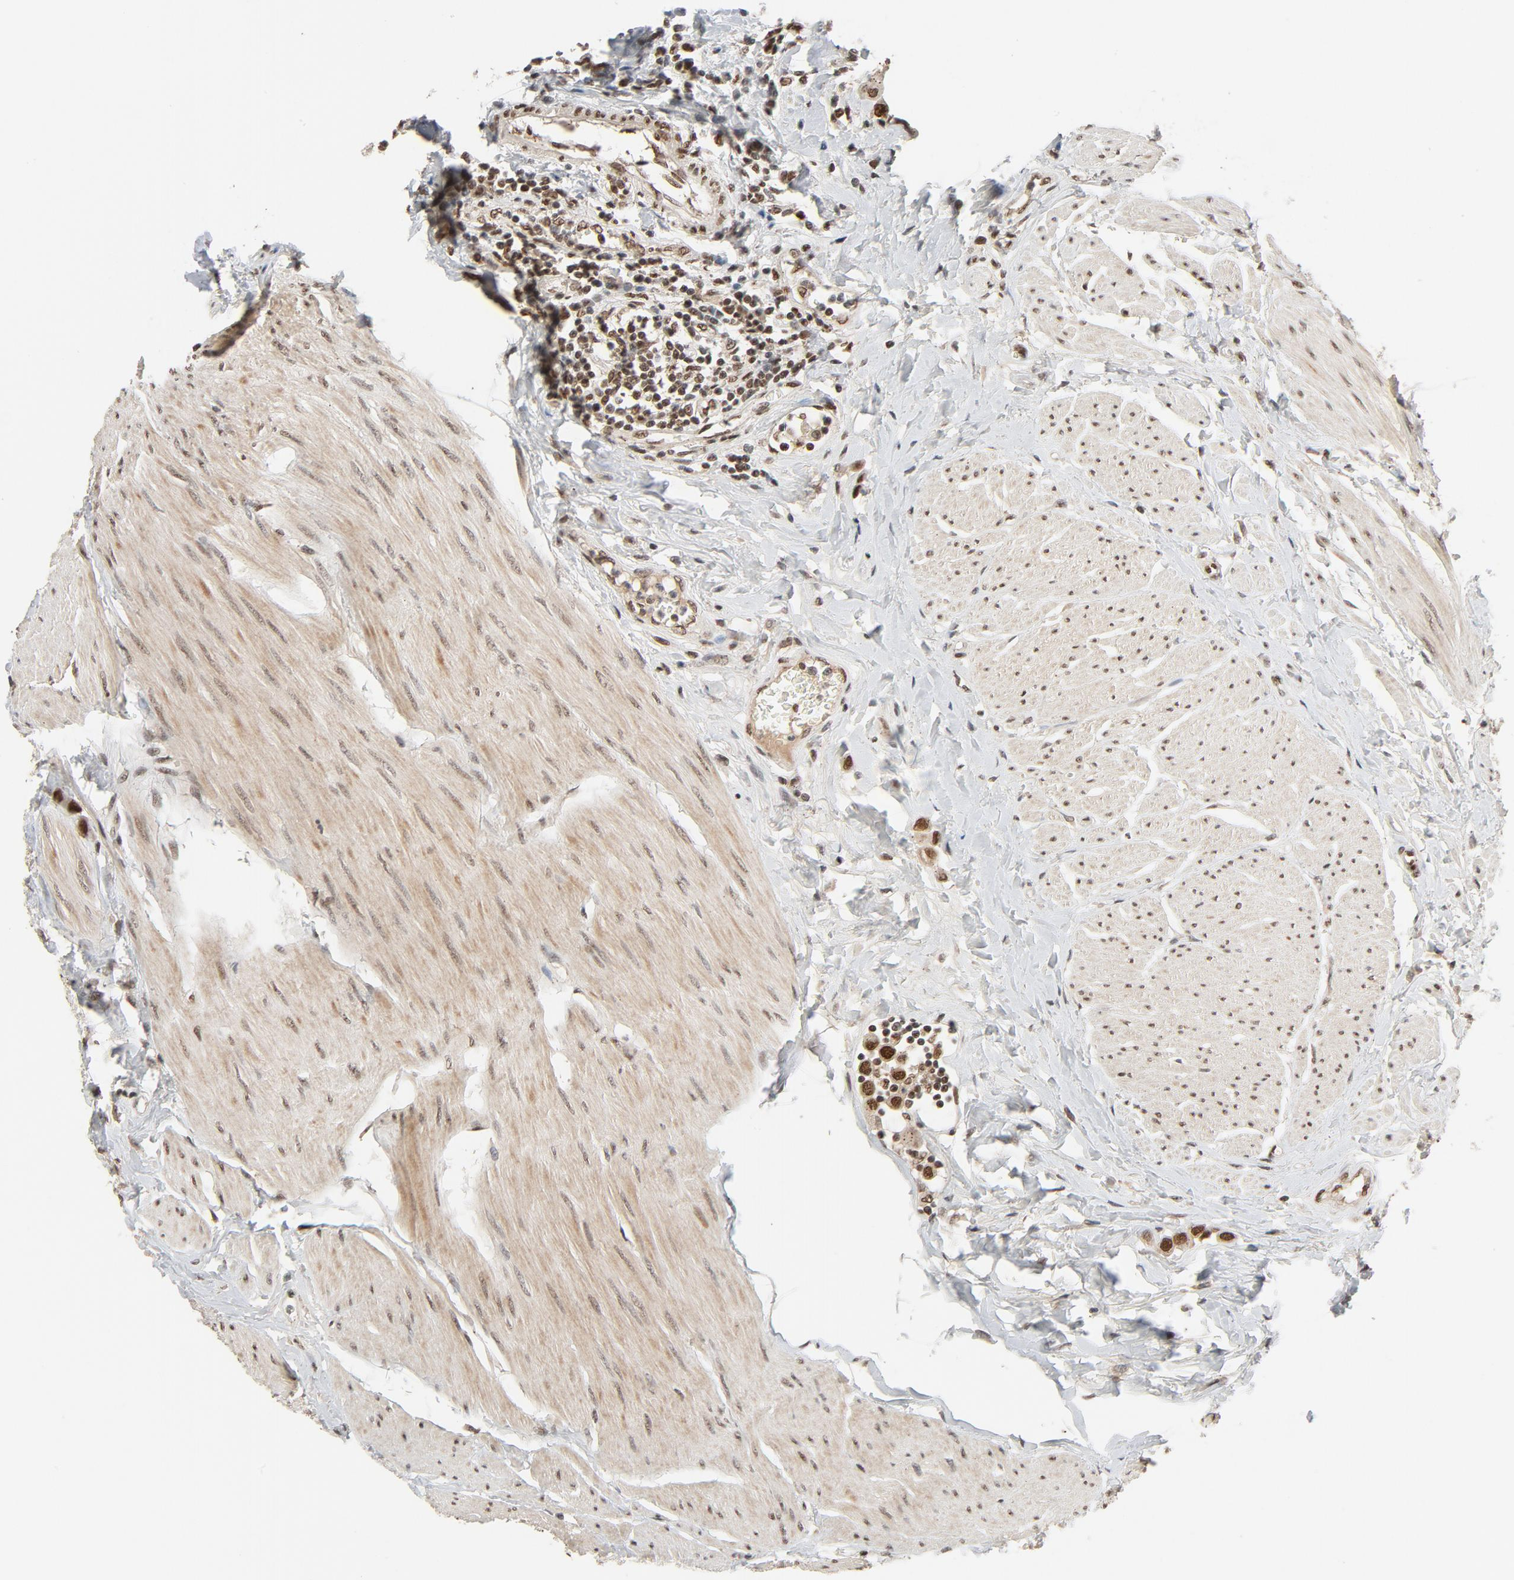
{"staining": {"intensity": "strong", "quantity": ">75%", "location": "nuclear"}, "tissue": "urothelial cancer", "cell_type": "Tumor cells", "image_type": "cancer", "snomed": [{"axis": "morphology", "description": "Urothelial carcinoma, High grade"}, {"axis": "topography", "description": "Urinary bladder"}], "caption": "A micrograph of human urothelial carcinoma (high-grade) stained for a protein reveals strong nuclear brown staining in tumor cells.", "gene": "SMARCD1", "patient": {"sex": "male", "age": 50}}